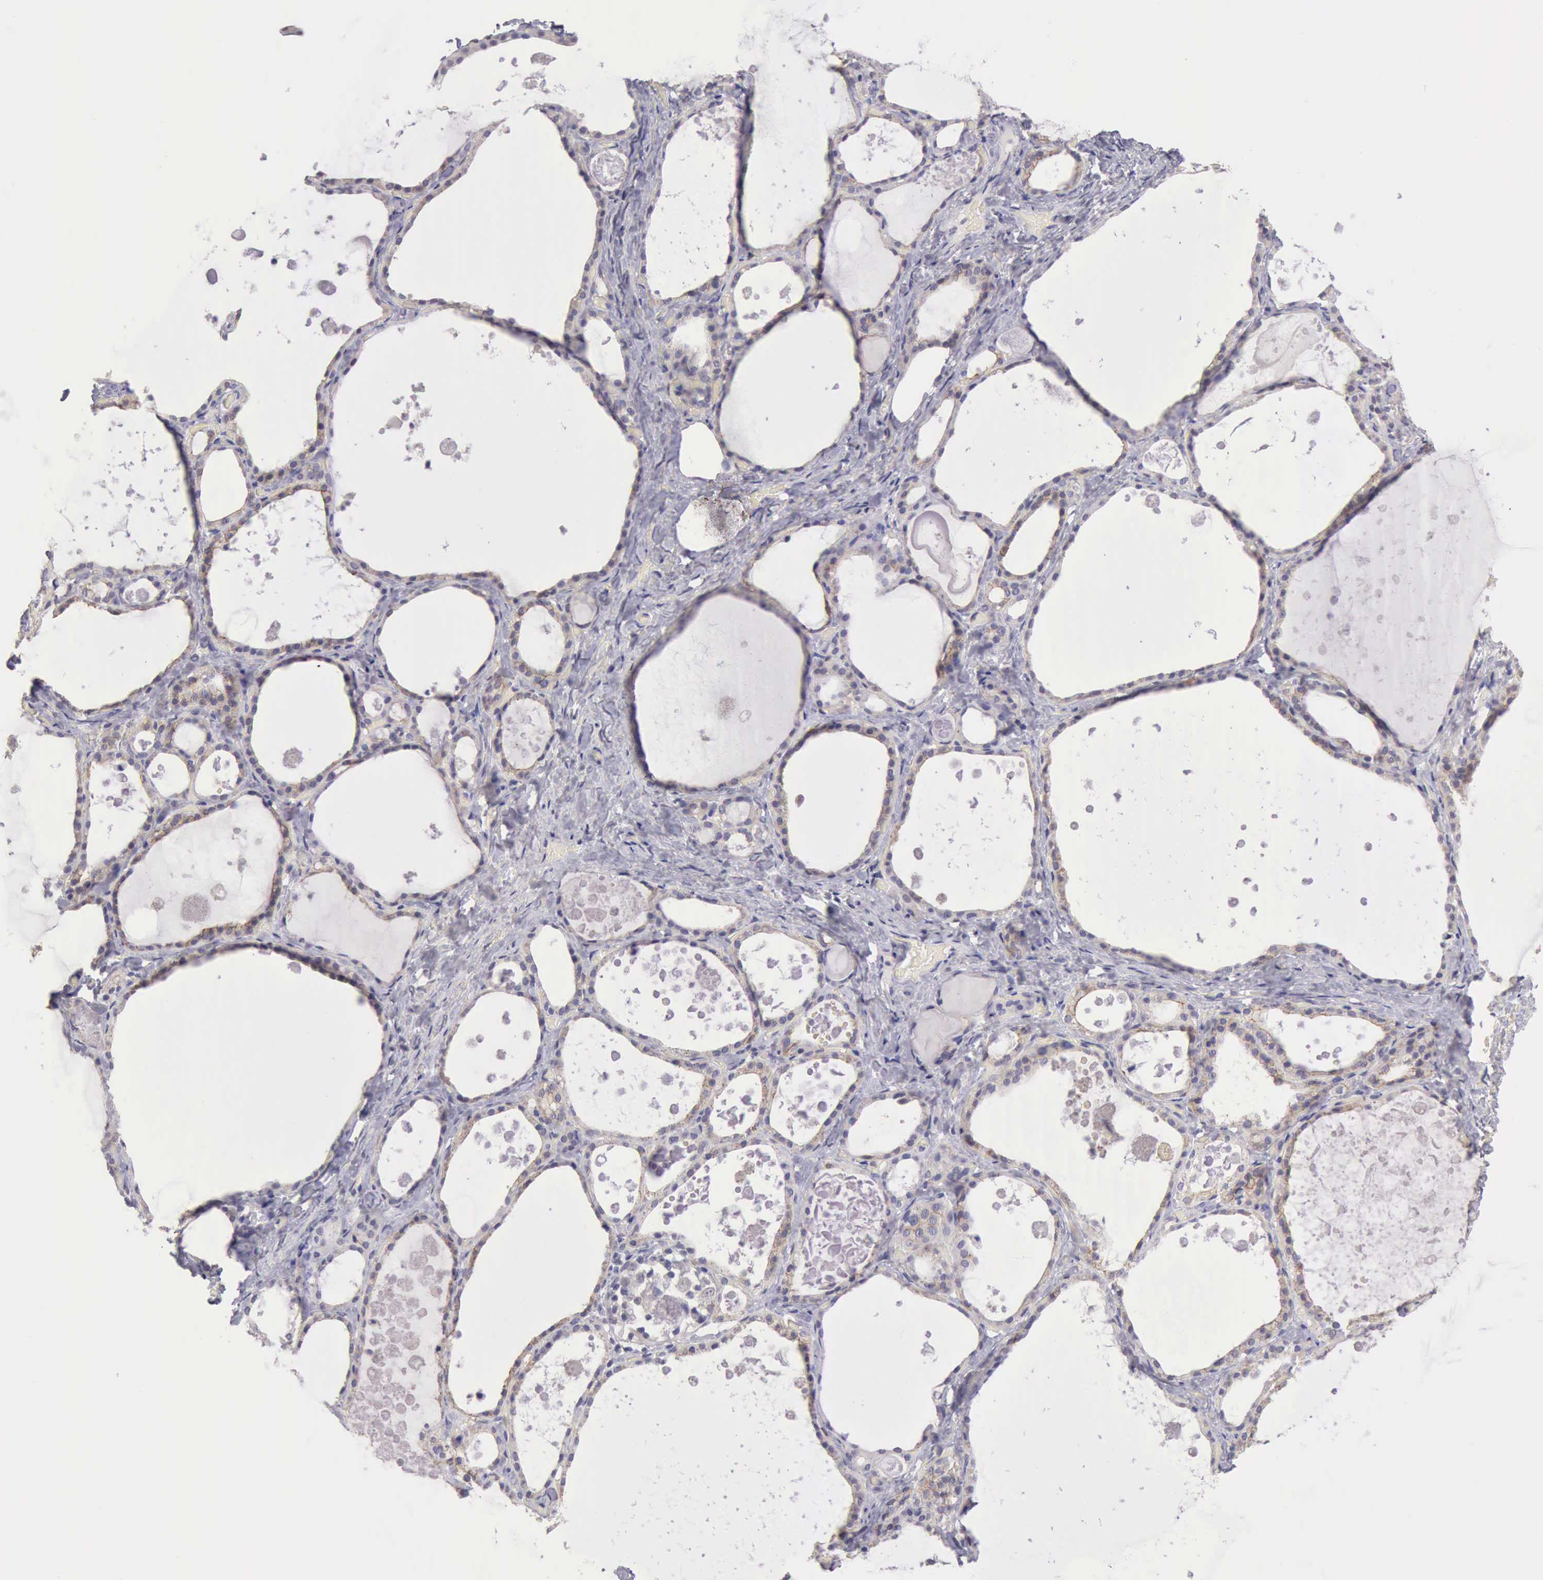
{"staining": {"intensity": "negative", "quantity": "none", "location": "none"}, "tissue": "thyroid gland", "cell_type": "Glandular cells", "image_type": "normal", "snomed": [{"axis": "morphology", "description": "Normal tissue, NOS"}, {"axis": "topography", "description": "Thyroid gland"}], "caption": "This is a image of immunohistochemistry (IHC) staining of unremarkable thyroid gland, which shows no staining in glandular cells. The staining was performed using DAB (3,3'-diaminobenzidine) to visualize the protein expression in brown, while the nuclei were stained in blue with hematoxylin (Magnification: 20x).", "gene": "KCND1", "patient": {"sex": "male", "age": 61}}